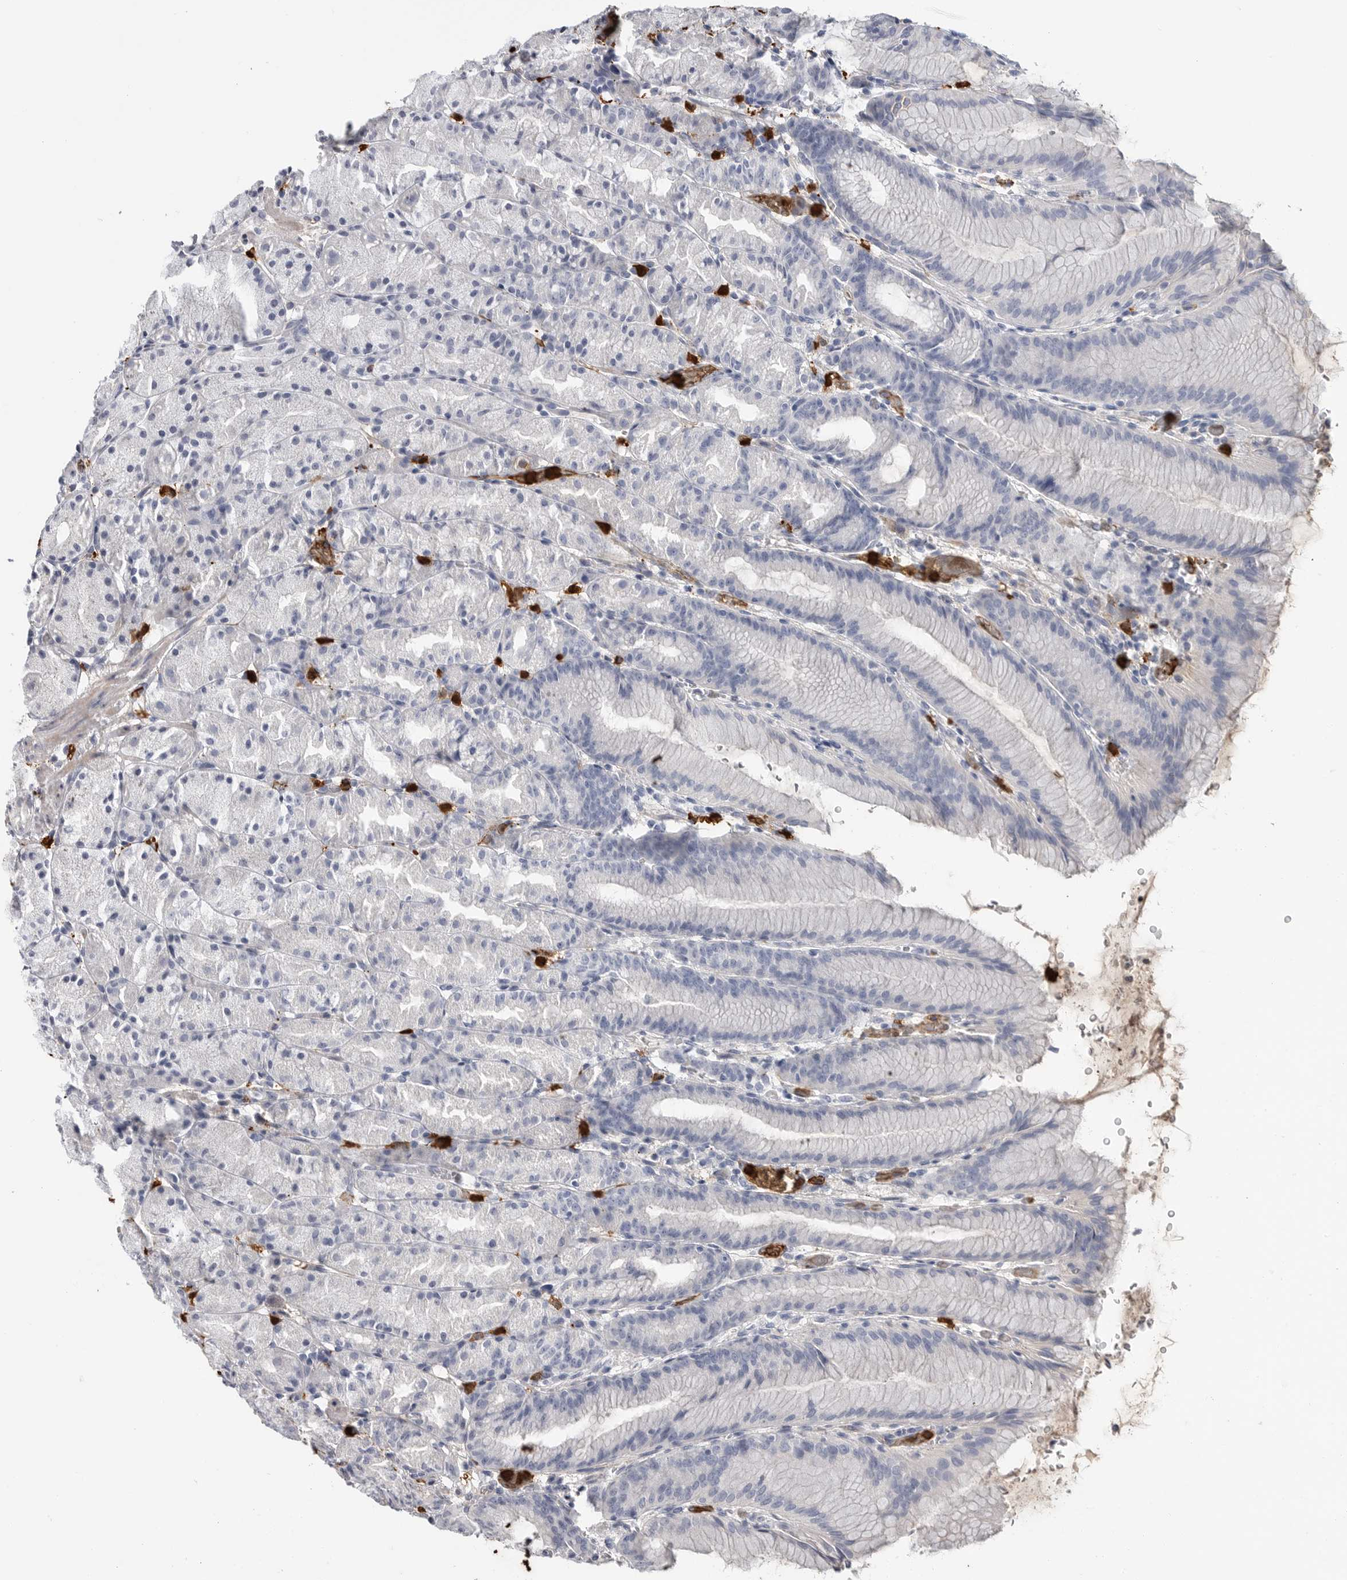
{"staining": {"intensity": "negative", "quantity": "none", "location": "none"}, "tissue": "stomach", "cell_type": "Glandular cells", "image_type": "normal", "snomed": [{"axis": "morphology", "description": "Normal tissue, NOS"}, {"axis": "topography", "description": "Stomach, upper"}], "caption": "This is a histopathology image of immunohistochemistry staining of unremarkable stomach, which shows no positivity in glandular cells. (DAB IHC, high magnification).", "gene": "CYB561D1", "patient": {"sex": "male", "age": 48}}